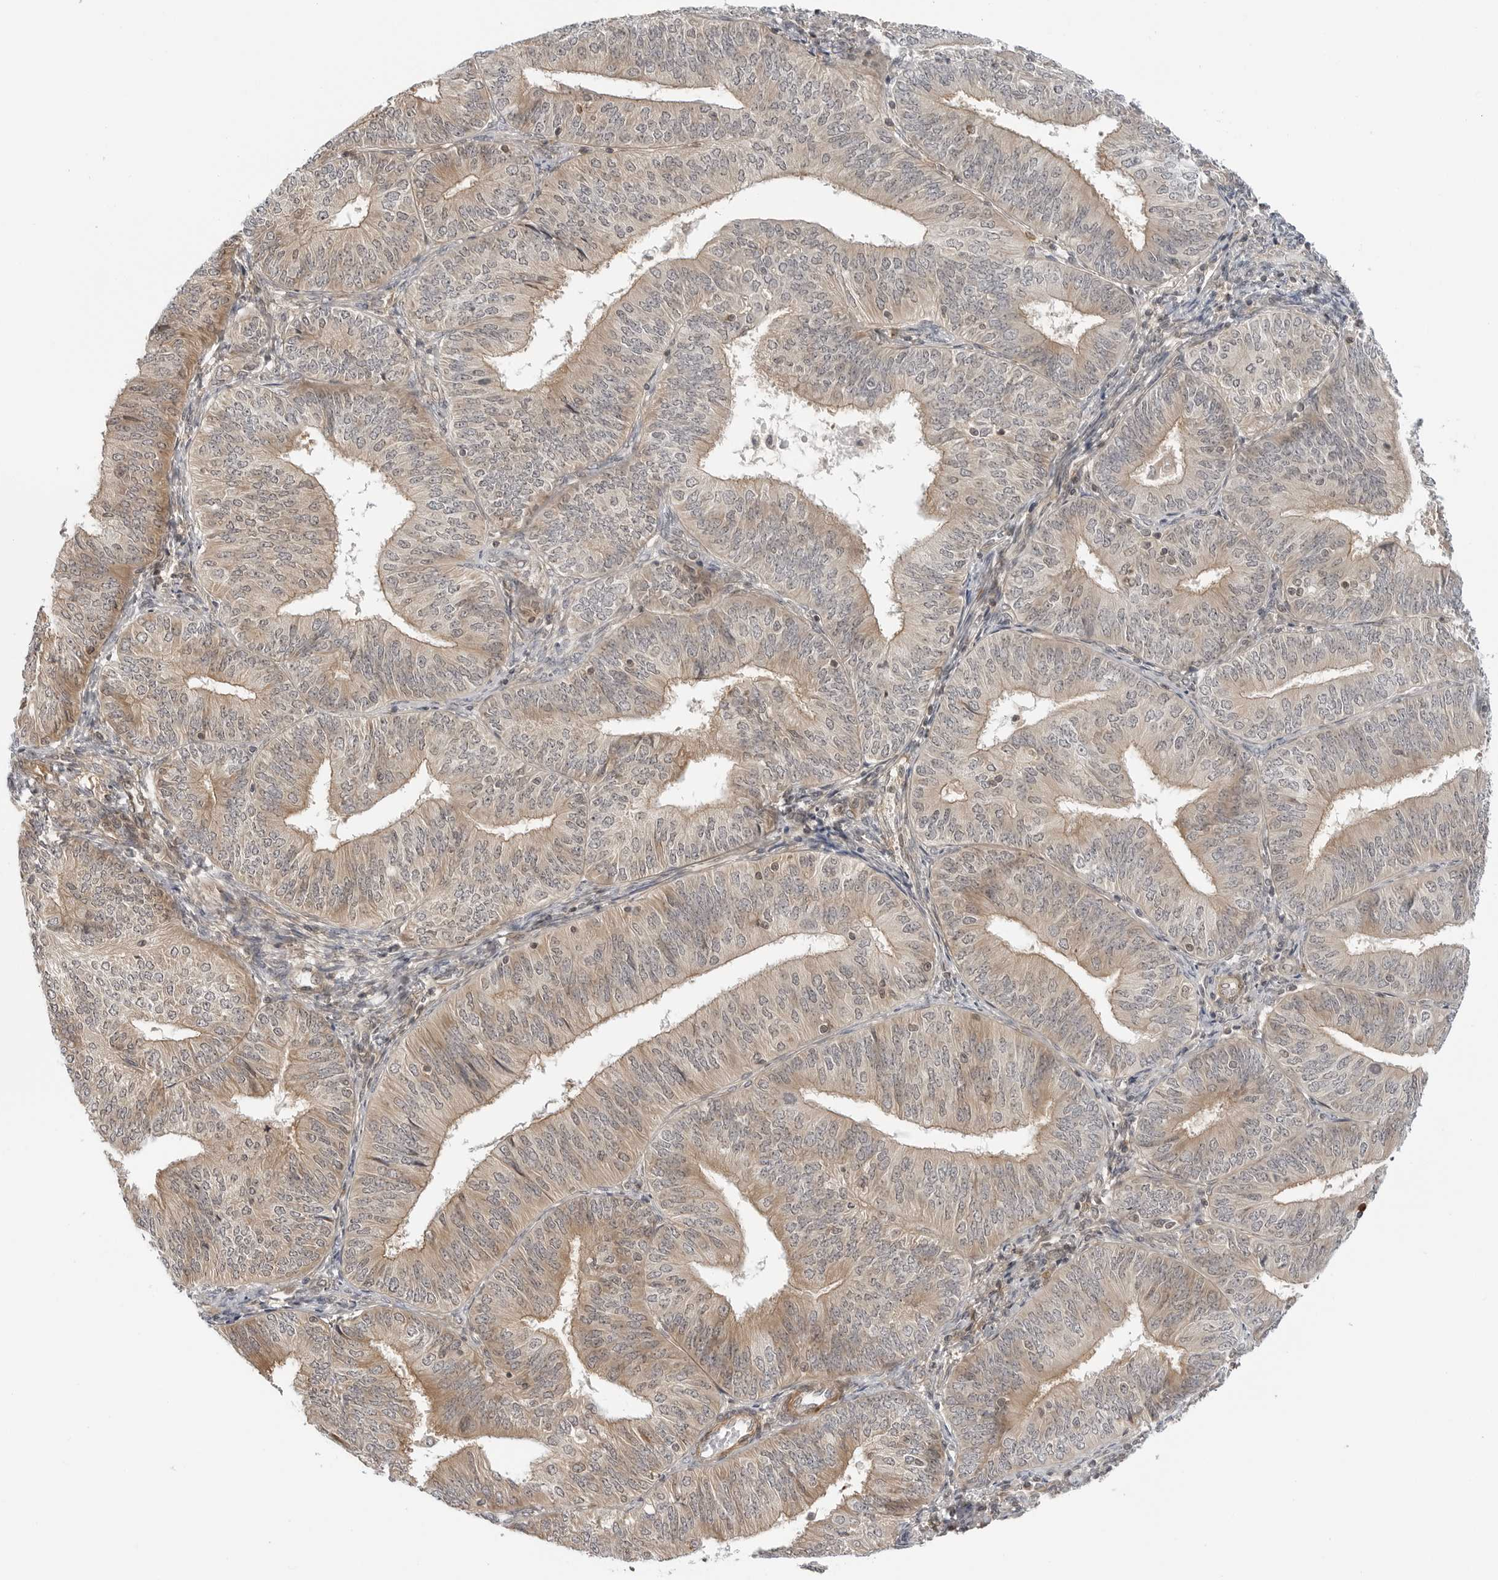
{"staining": {"intensity": "moderate", "quantity": "25%-75%", "location": "cytoplasmic/membranous"}, "tissue": "endometrial cancer", "cell_type": "Tumor cells", "image_type": "cancer", "snomed": [{"axis": "morphology", "description": "Adenocarcinoma, NOS"}, {"axis": "topography", "description": "Endometrium"}], "caption": "Immunohistochemistry (DAB (3,3'-diaminobenzidine)) staining of adenocarcinoma (endometrial) shows moderate cytoplasmic/membranous protein staining in approximately 25%-75% of tumor cells.", "gene": "STXBP3", "patient": {"sex": "female", "age": 58}}